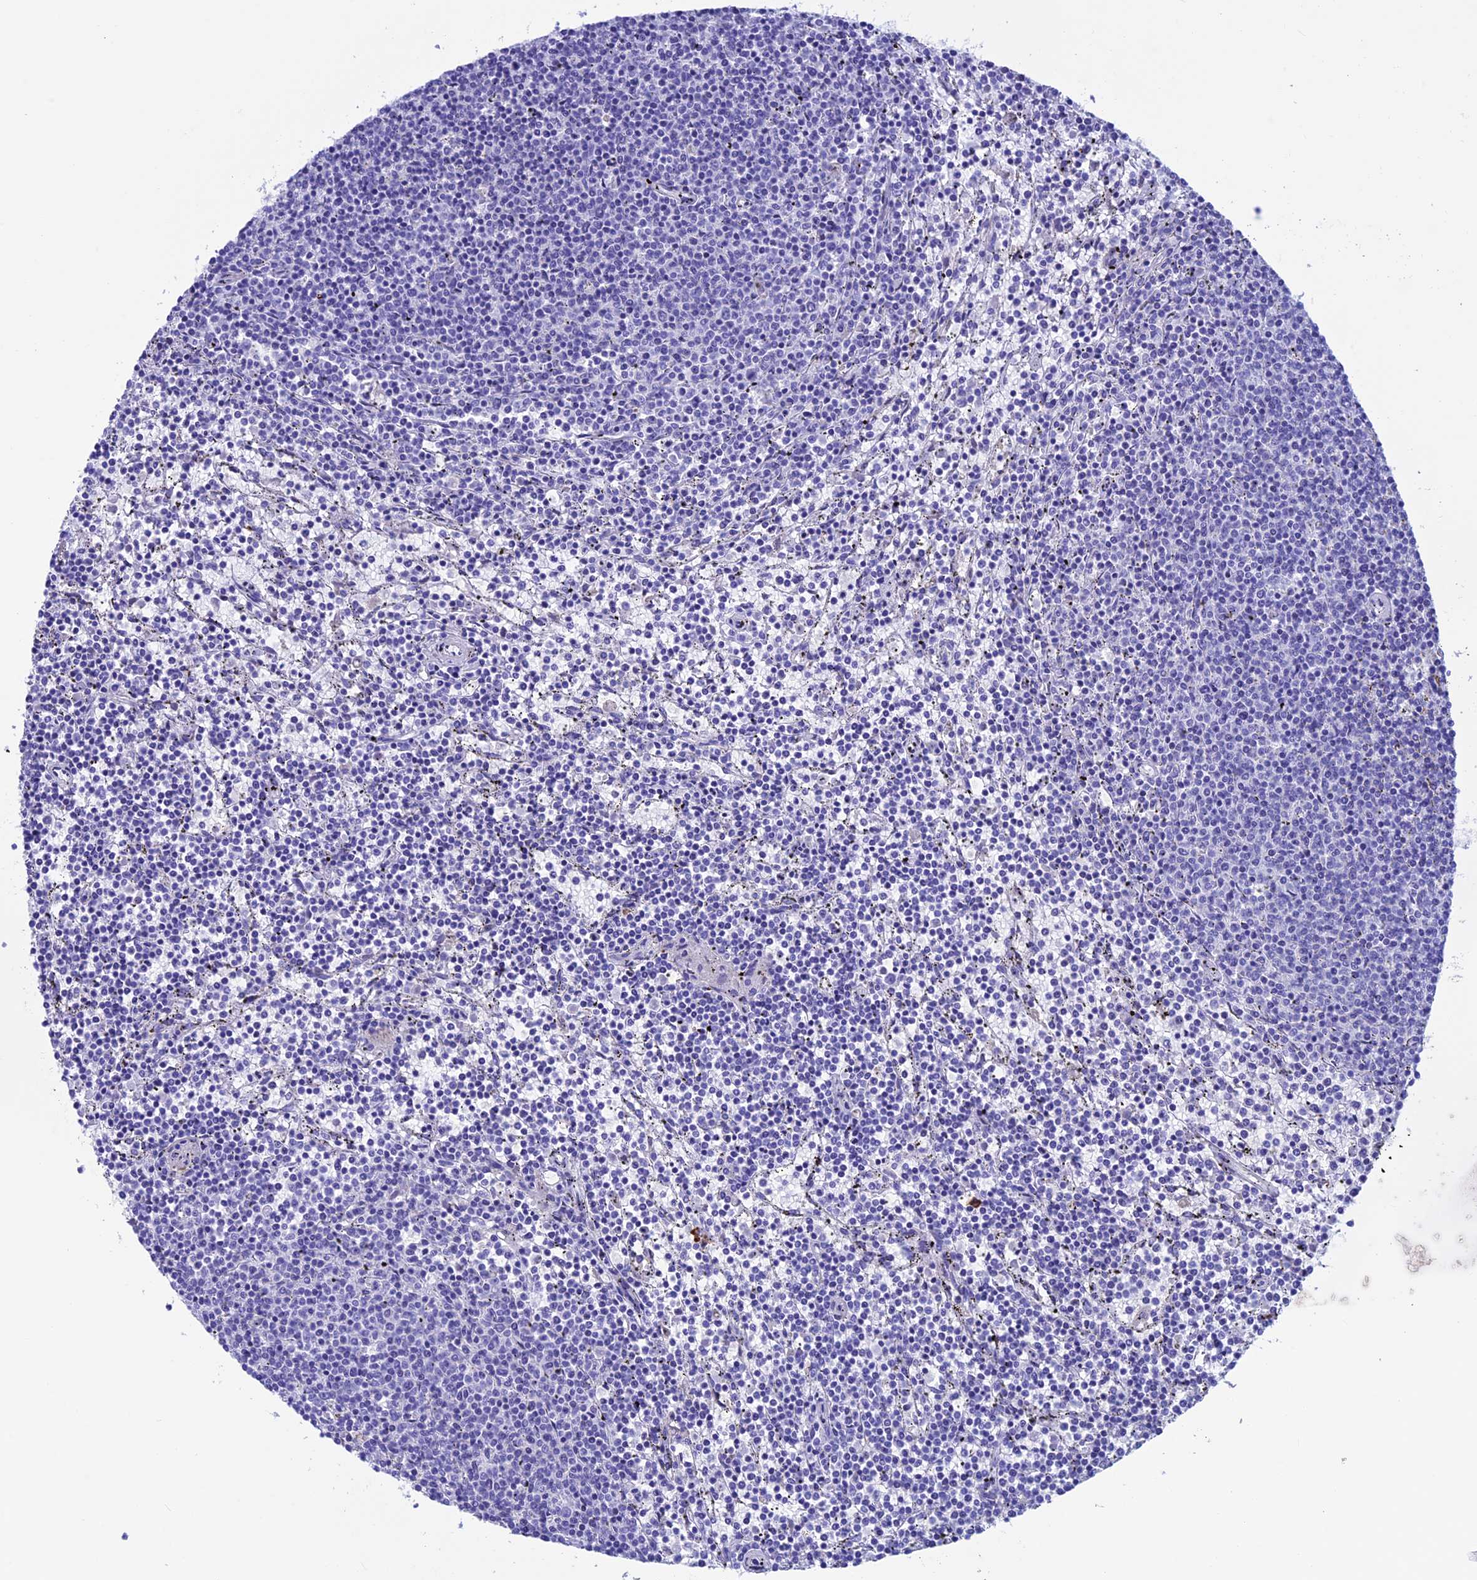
{"staining": {"intensity": "negative", "quantity": "none", "location": "none"}, "tissue": "lymphoma", "cell_type": "Tumor cells", "image_type": "cancer", "snomed": [{"axis": "morphology", "description": "Malignant lymphoma, non-Hodgkin's type, Low grade"}, {"axis": "topography", "description": "Spleen"}], "caption": "Tumor cells are negative for brown protein staining in low-grade malignant lymphoma, non-Hodgkin's type. (DAB IHC visualized using brightfield microscopy, high magnification).", "gene": "IGSF6", "patient": {"sex": "female", "age": 50}}